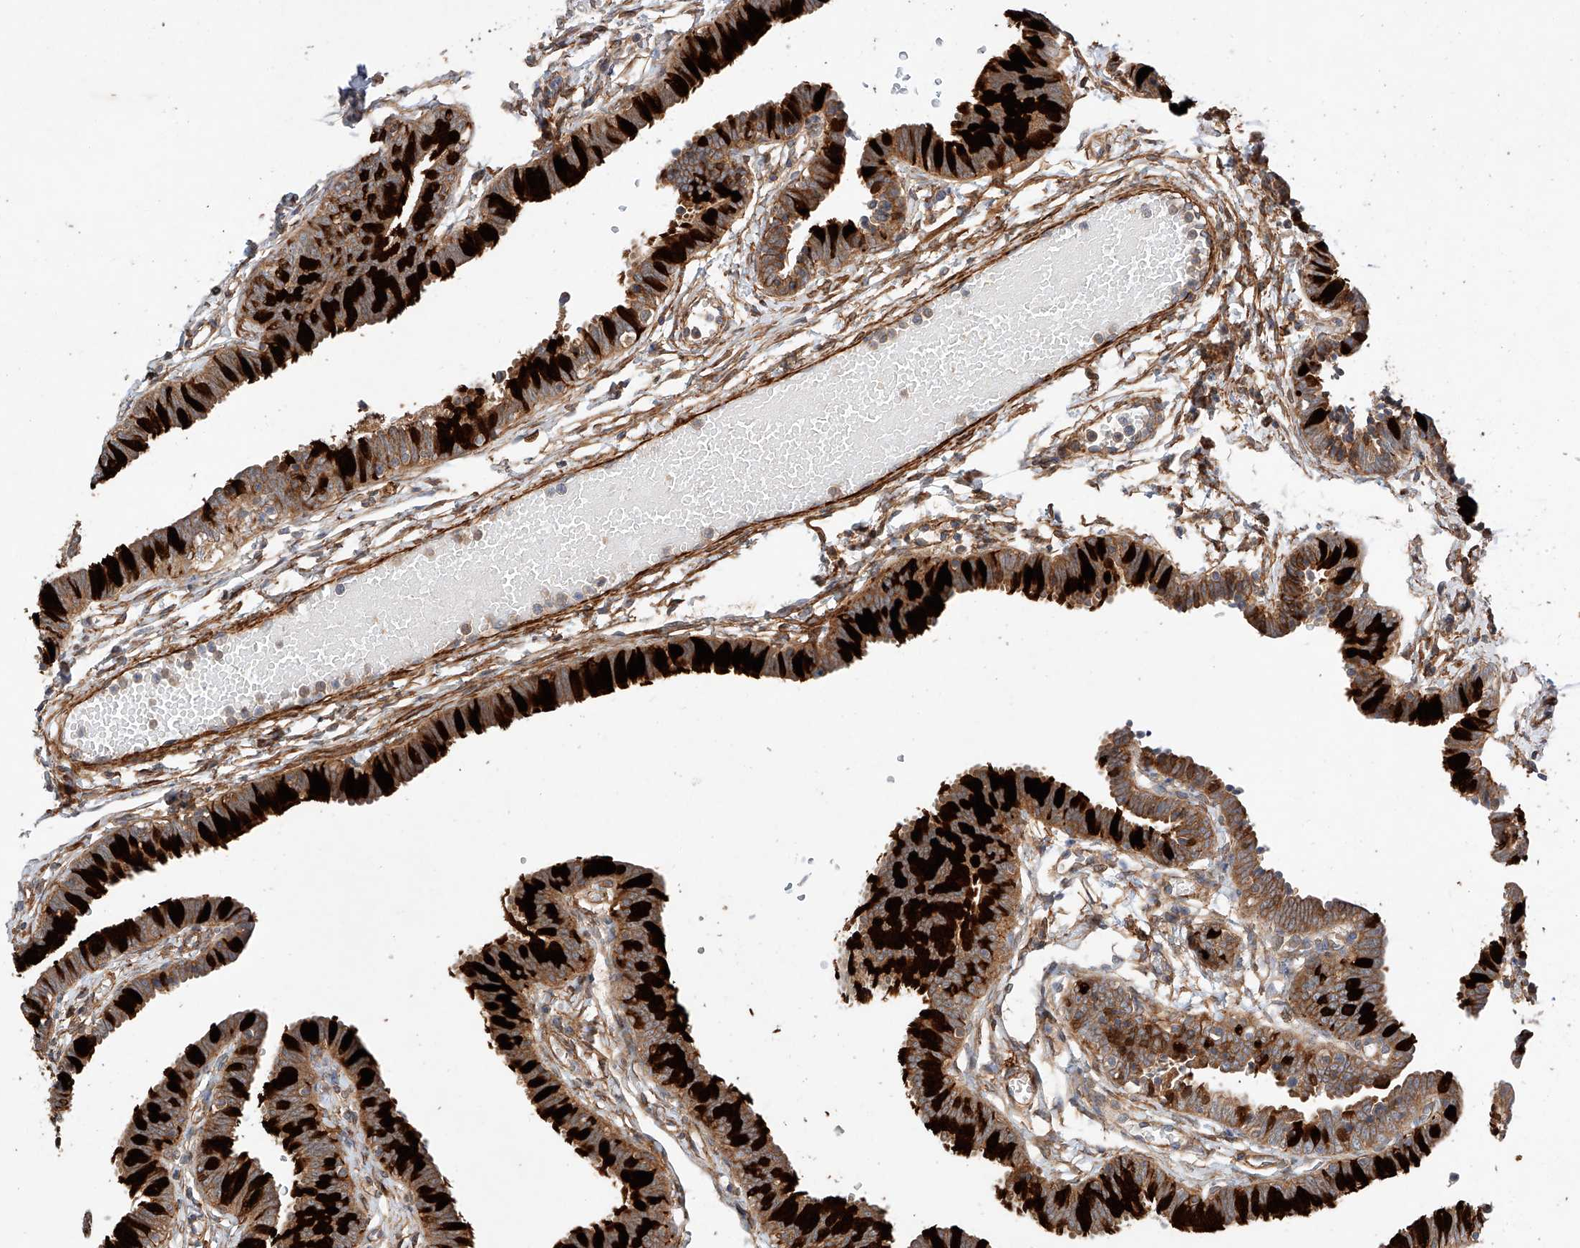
{"staining": {"intensity": "strong", "quantity": ">75%", "location": "cytoplasmic/membranous"}, "tissue": "fallopian tube", "cell_type": "Glandular cells", "image_type": "normal", "snomed": [{"axis": "morphology", "description": "Normal tissue, NOS"}, {"axis": "topography", "description": "Fallopian tube"}, {"axis": "topography", "description": "Ovary"}], "caption": "Glandular cells exhibit strong cytoplasmic/membranous positivity in approximately >75% of cells in normal fallopian tube.", "gene": "RAB23", "patient": {"sex": "female", "age": 23}}